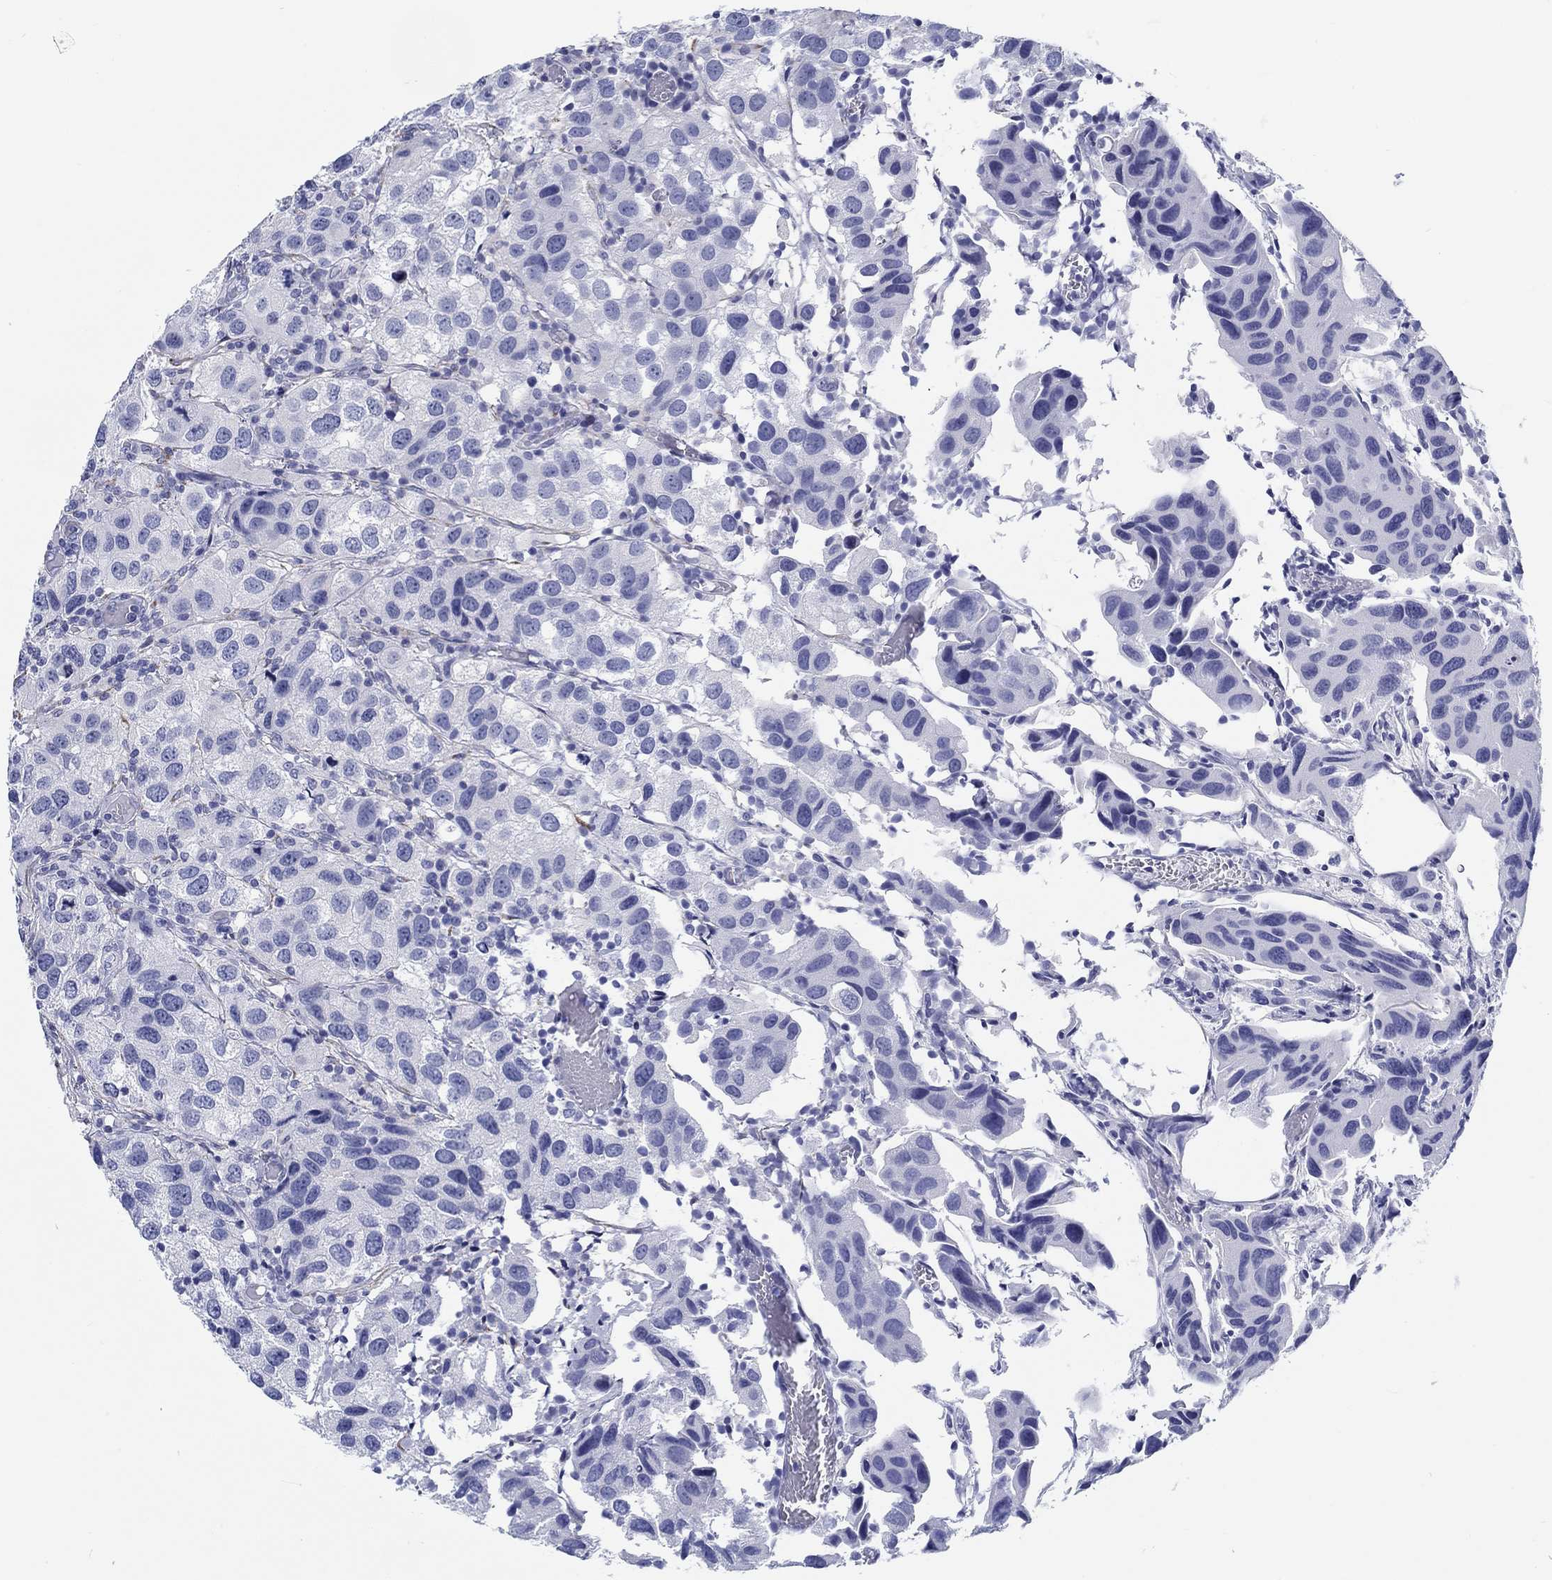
{"staining": {"intensity": "negative", "quantity": "none", "location": "none"}, "tissue": "urothelial cancer", "cell_type": "Tumor cells", "image_type": "cancer", "snomed": [{"axis": "morphology", "description": "Urothelial carcinoma, High grade"}, {"axis": "topography", "description": "Urinary bladder"}], "caption": "A photomicrograph of human urothelial cancer is negative for staining in tumor cells. (Stains: DAB immunohistochemistry (IHC) with hematoxylin counter stain, Microscopy: brightfield microscopy at high magnification).", "gene": "H1-1", "patient": {"sex": "male", "age": 79}}